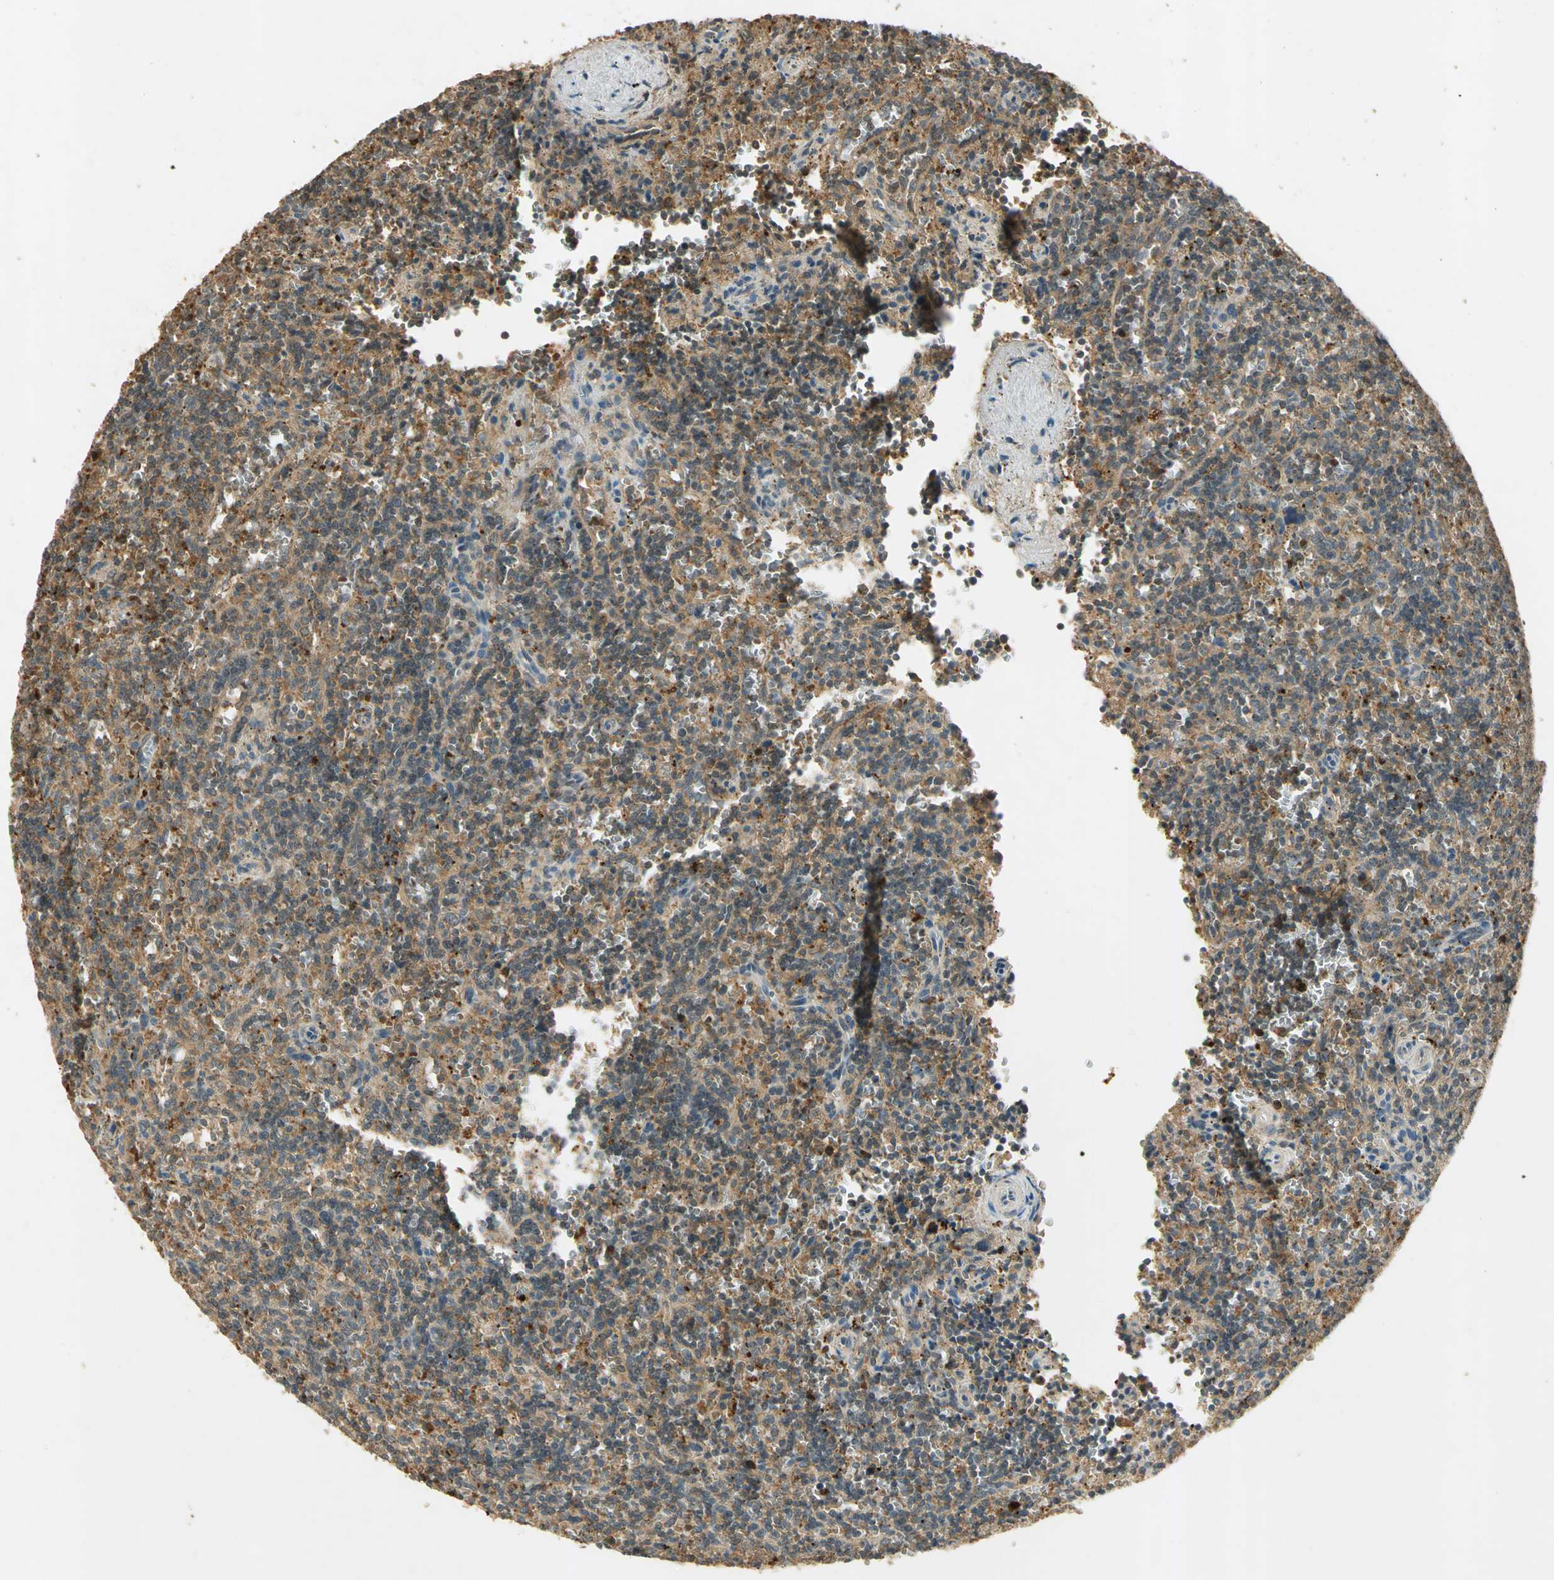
{"staining": {"intensity": "strong", "quantity": "25%-75%", "location": "cytoplasmic/membranous"}, "tissue": "lymphoma", "cell_type": "Tumor cells", "image_type": "cancer", "snomed": [{"axis": "morphology", "description": "Malignant lymphoma, non-Hodgkin's type, Low grade"}, {"axis": "topography", "description": "Spleen"}], "caption": "Human malignant lymphoma, non-Hodgkin's type (low-grade) stained for a protein (brown) shows strong cytoplasmic/membranous positive positivity in approximately 25%-75% of tumor cells.", "gene": "KEAP1", "patient": {"sex": "male", "age": 73}}